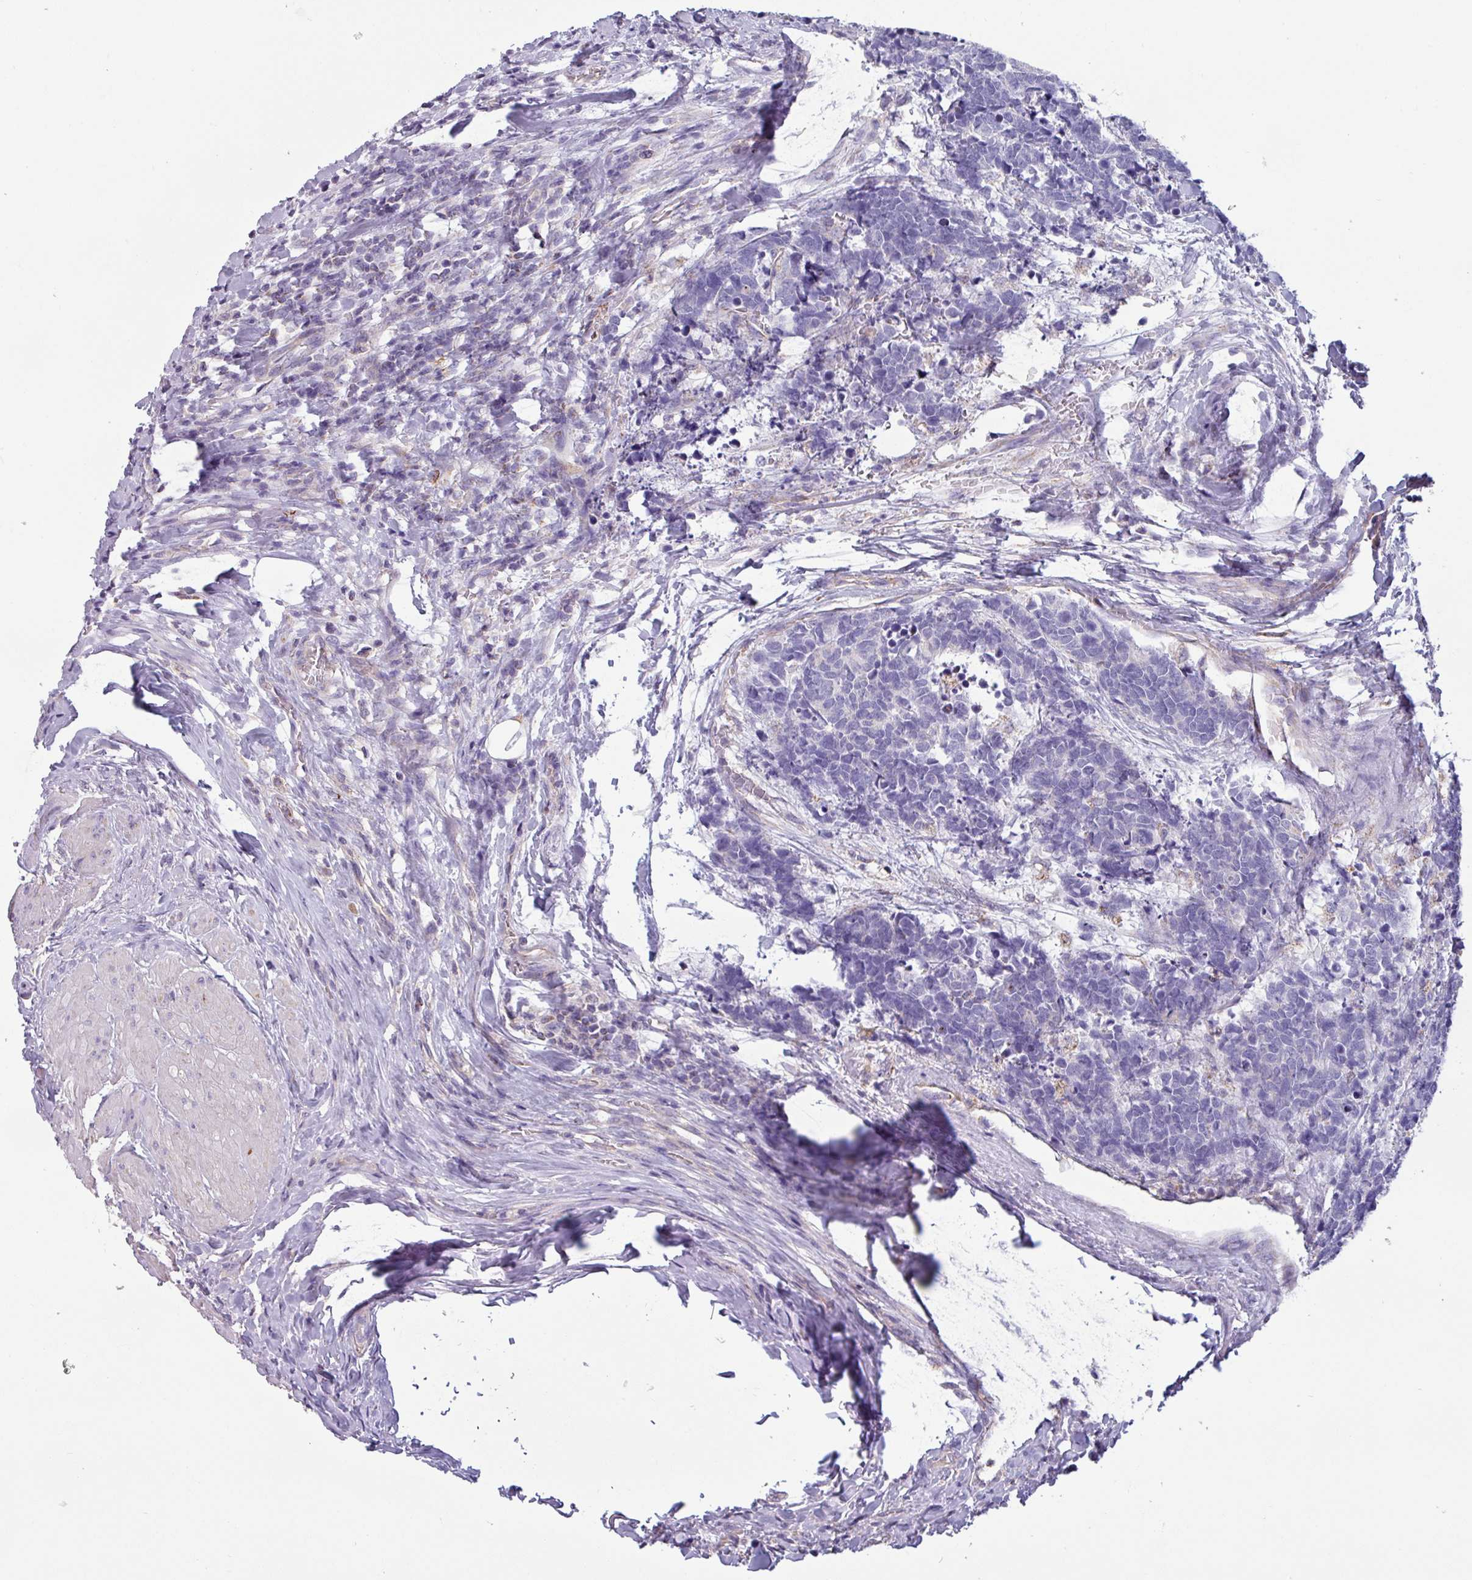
{"staining": {"intensity": "negative", "quantity": "none", "location": "none"}, "tissue": "carcinoid", "cell_type": "Tumor cells", "image_type": "cancer", "snomed": [{"axis": "morphology", "description": "Carcinoma, NOS"}, {"axis": "morphology", "description": "Carcinoid, malignant, NOS"}, {"axis": "topography", "description": "Urinary bladder"}], "caption": "Immunohistochemistry (IHC) image of human carcinoid (malignant) stained for a protein (brown), which demonstrates no positivity in tumor cells.", "gene": "CAMK1", "patient": {"sex": "male", "age": 57}}